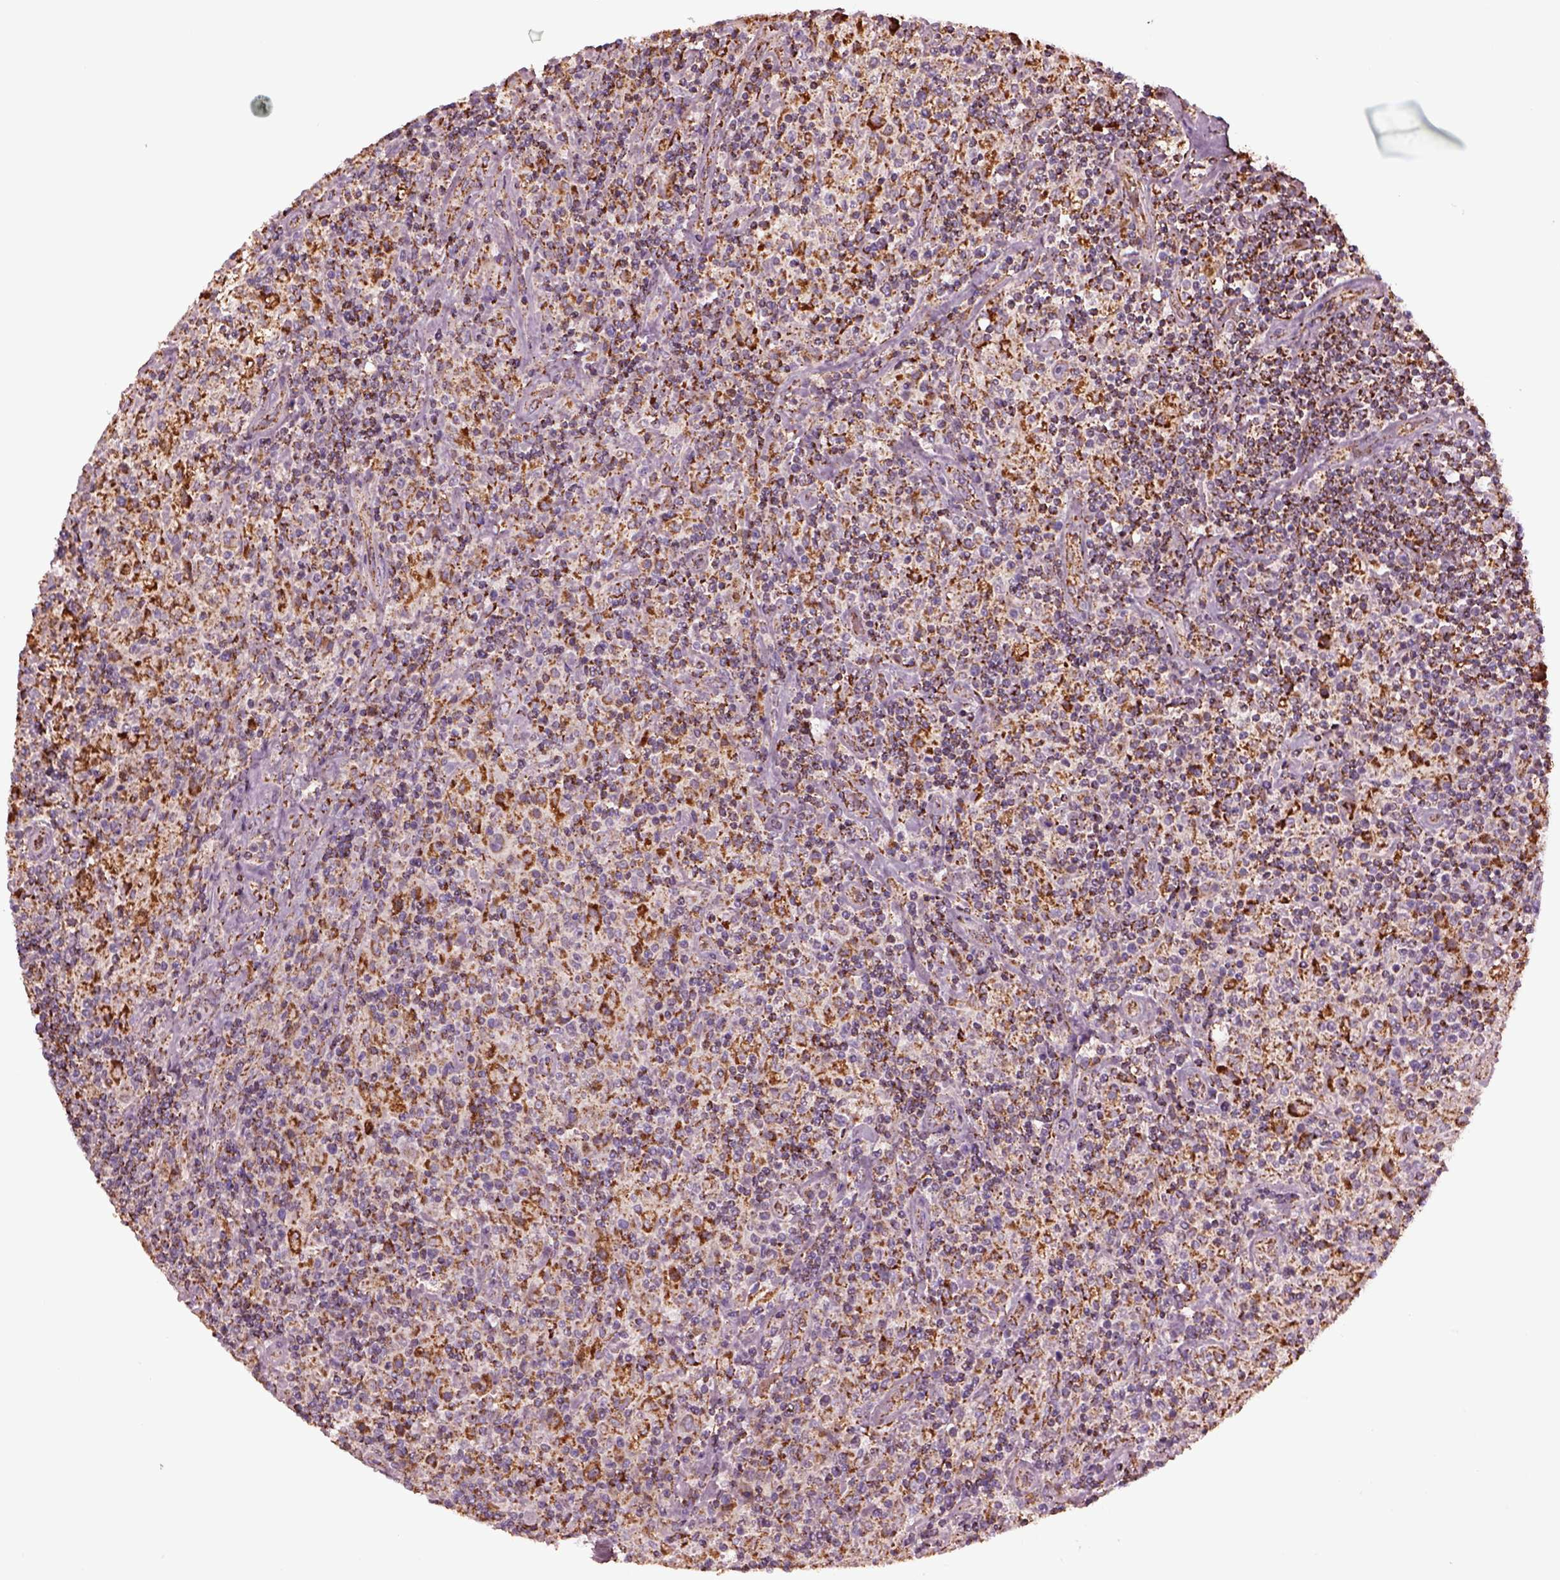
{"staining": {"intensity": "strong", "quantity": ">75%", "location": "cytoplasmic/membranous"}, "tissue": "lymphoma", "cell_type": "Tumor cells", "image_type": "cancer", "snomed": [{"axis": "morphology", "description": "Hodgkin's disease, NOS"}, {"axis": "topography", "description": "Lymph node"}], "caption": "High-power microscopy captured an immunohistochemistry photomicrograph of lymphoma, revealing strong cytoplasmic/membranous staining in approximately >75% of tumor cells.", "gene": "TMEM254", "patient": {"sex": "male", "age": 70}}